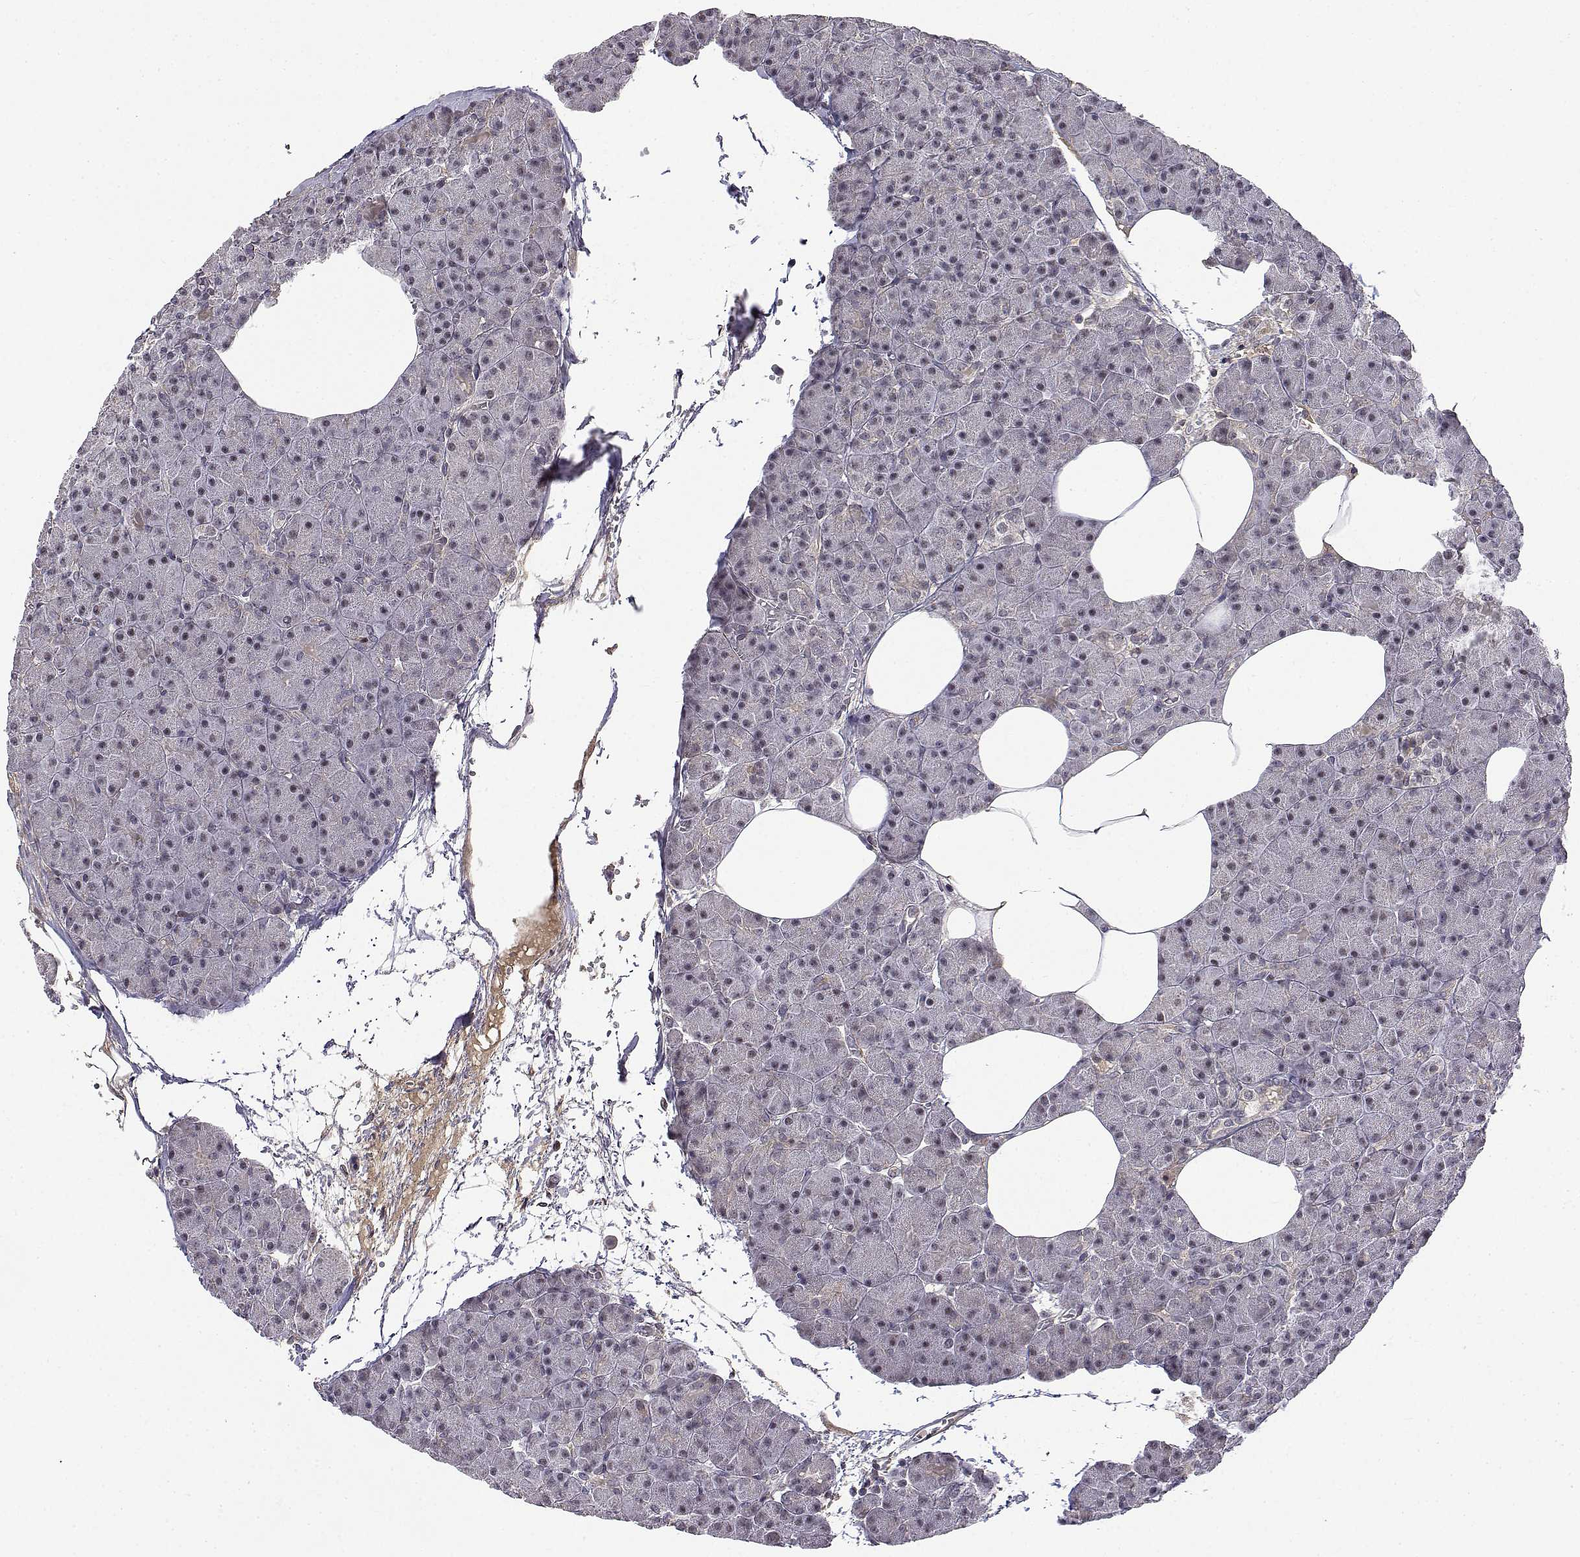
{"staining": {"intensity": "weak", "quantity": "25%-75%", "location": "nuclear"}, "tissue": "pancreas", "cell_type": "Exocrine glandular cells", "image_type": "normal", "snomed": [{"axis": "morphology", "description": "Normal tissue, NOS"}, {"axis": "topography", "description": "Pancreas"}], "caption": "Protein expression by IHC exhibits weak nuclear positivity in approximately 25%-75% of exocrine glandular cells in benign pancreas.", "gene": "ITGA7", "patient": {"sex": "female", "age": 45}}